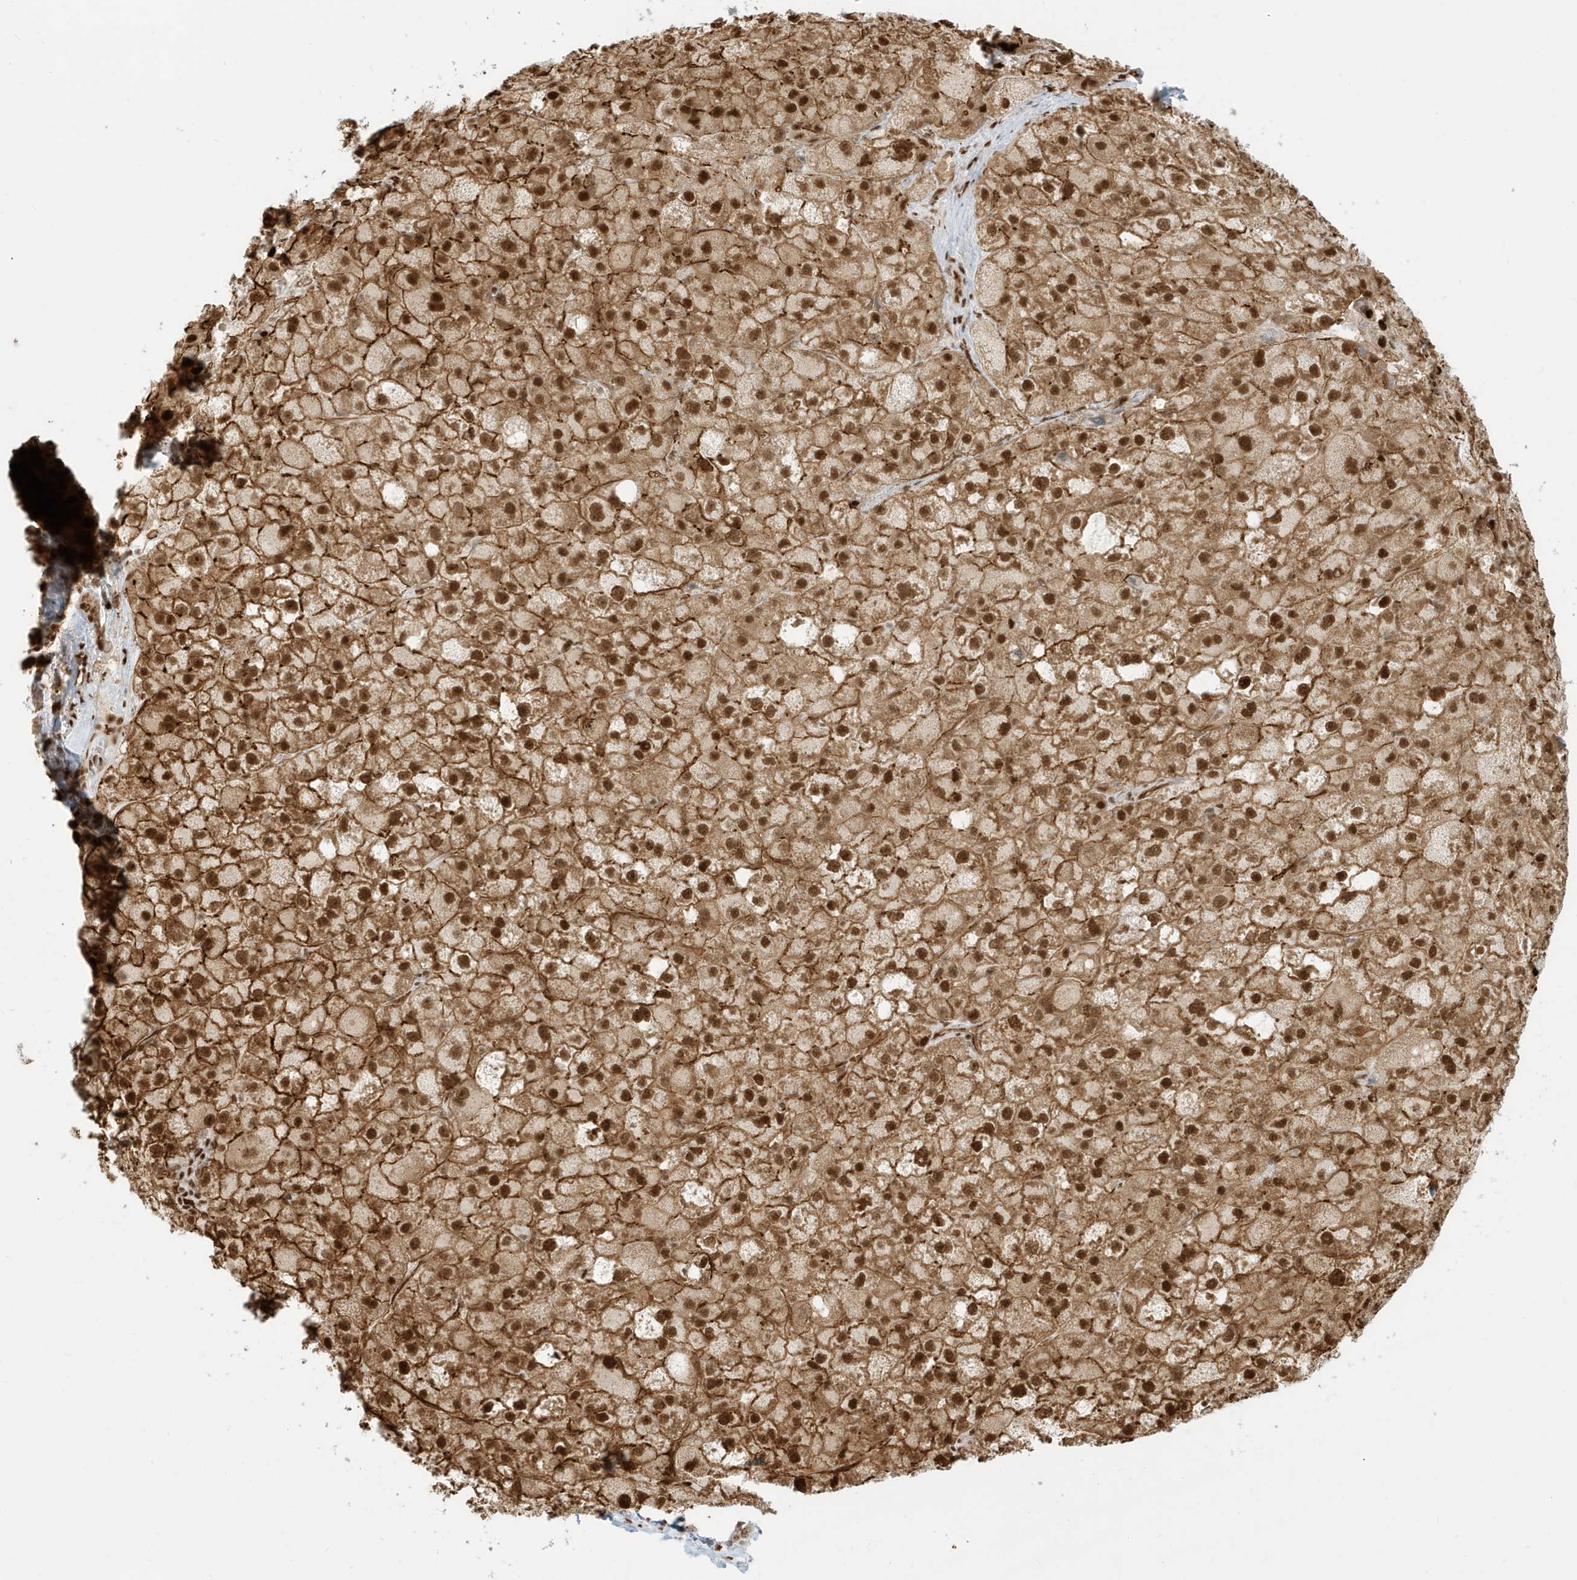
{"staining": {"intensity": "strong", "quantity": ">75%", "location": "cytoplasmic/membranous,nuclear"}, "tissue": "liver cancer", "cell_type": "Tumor cells", "image_type": "cancer", "snomed": [{"axis": "morphology", "description": "Carcinoma, Hepatocellular, NOS"}, {"axis": "topography", "description": "Liver"}], "caption": "A brown stain labels strong cytoplasmic/membranous and nuclear expression of a protein in liver cancer tumor cells. (IHC, brightfield microscopy, high magnification).", "gene": "CKS2", "patient": {"sex": "male", "age": 57}}